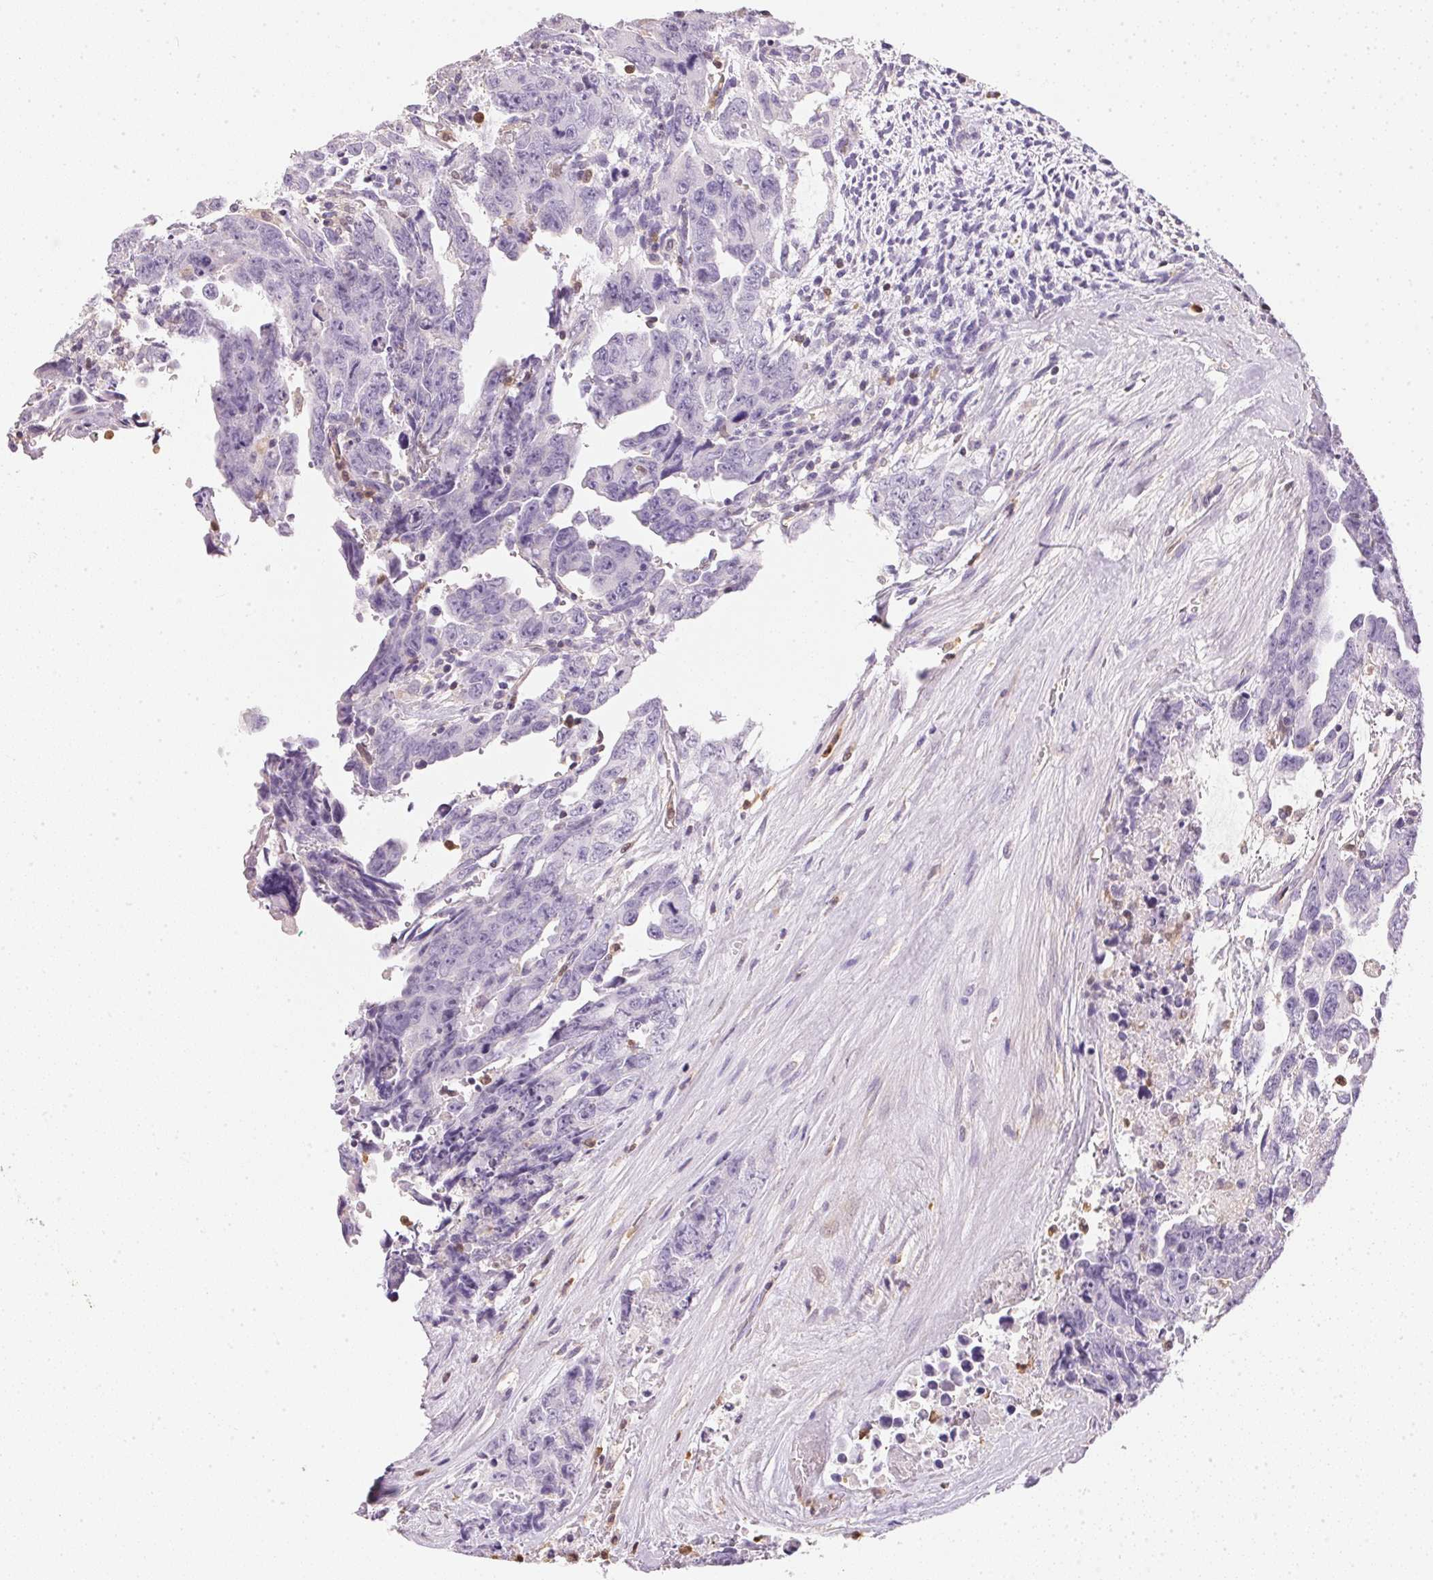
{"staining": {"intensity": "negative", "quantity": "none", "location": "none"}, "tissue": "testis cancer", "cell_type": "Tumor cells", "image_type": "cancer", "snomed": [{"axis": "morphology", "description": "Carcinoma, Embryonal, NOS"}, {"axis": "topography", "description": "Testis"}], "caption": "Micrograph shows no protein expression in tumor cells of testis cancer (embryonal carcinoma) tissue.", "gene": "S100A3", "patient": {"sex": "male", "age": 24}}